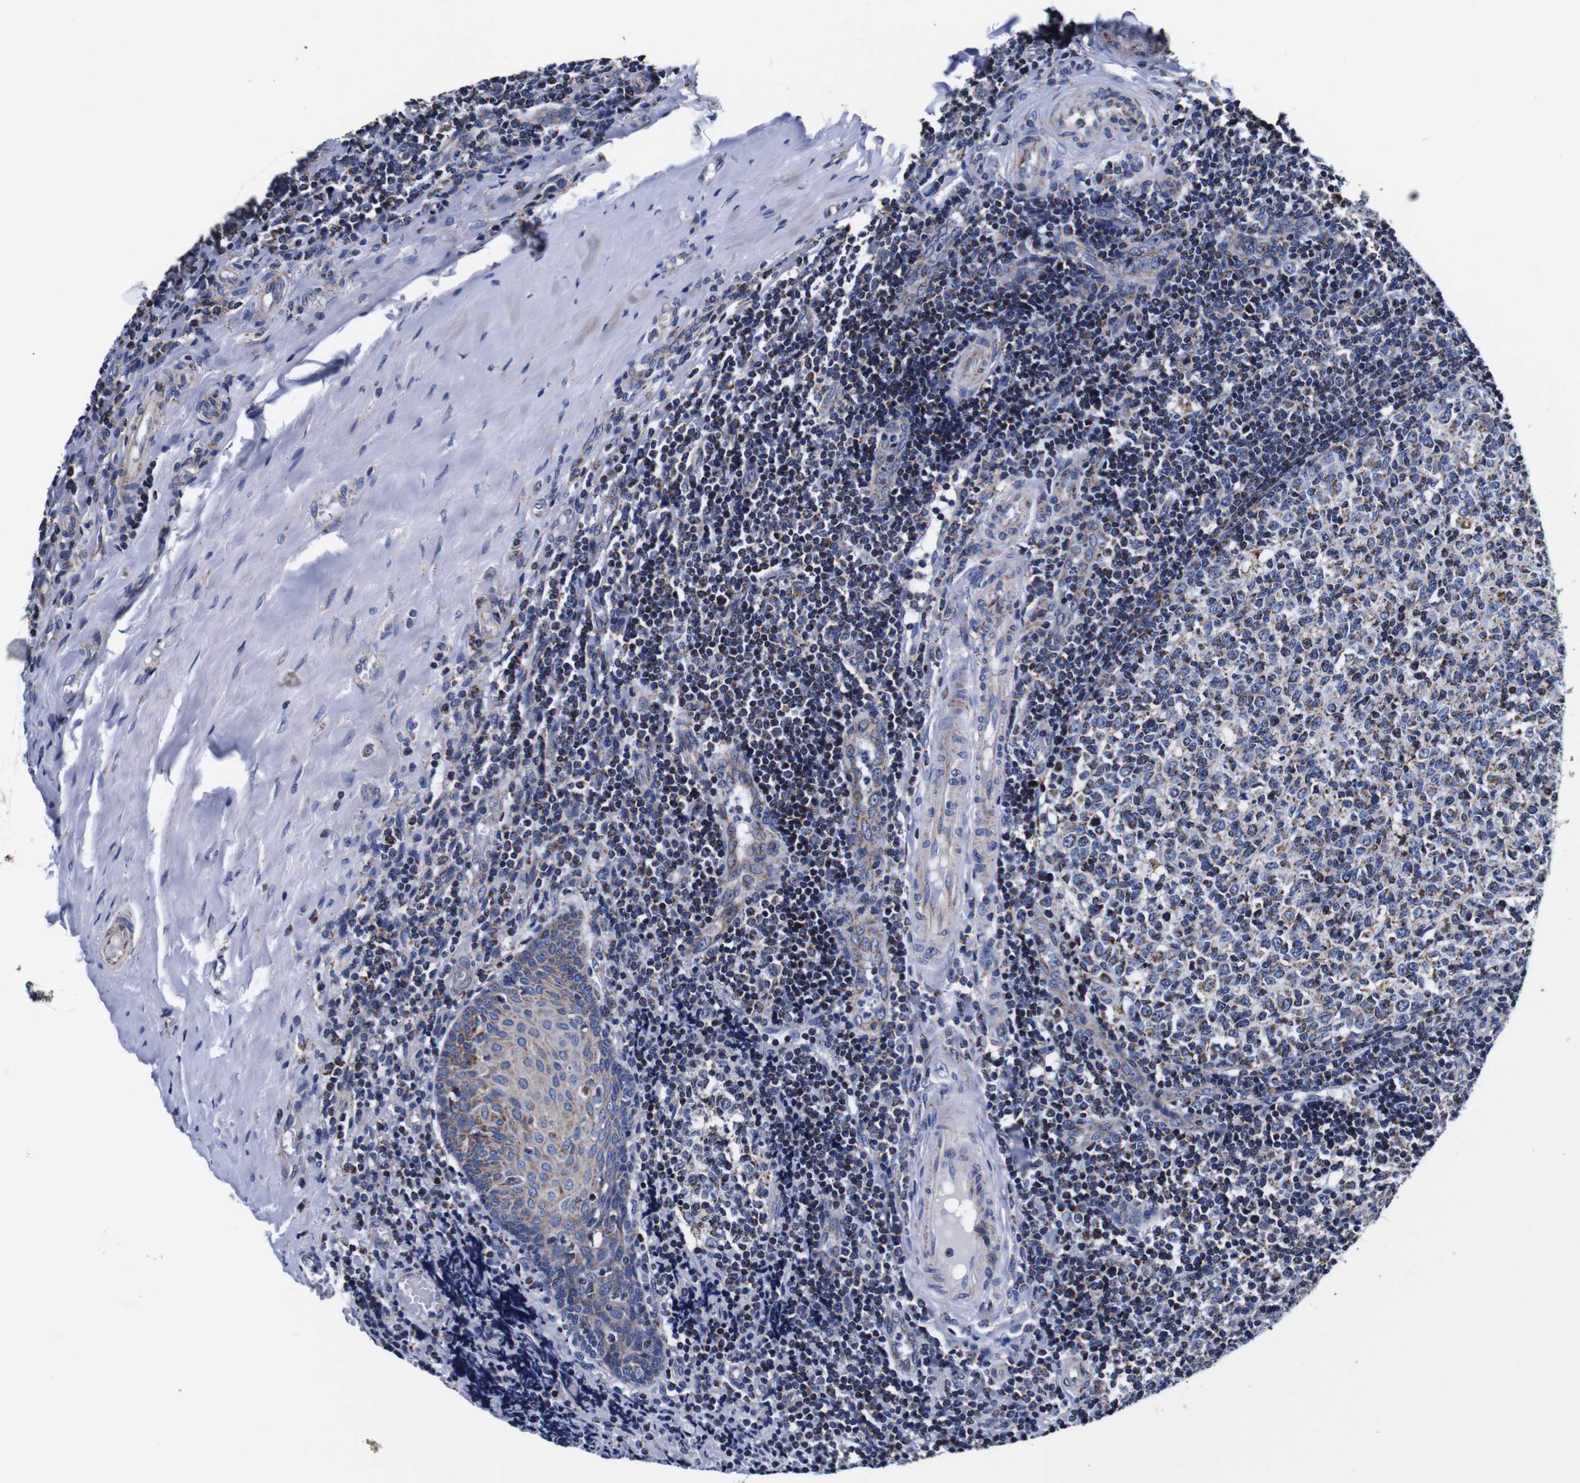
{"staining": {"intensity": "moderate", "quantity": "<25%", "location": "cytoplasmic/membranous"}, "tissue": "tonsil", "cell_type": "Germinal center cells", "image_type": "normal", "snomed": [{"axis": "morphology", "description": "Normal tissue, NOS"}, {"axis": "topography", "description": "Tonsil"}], "caption": "A brown stain highlights moderate cytoplasmic/membranous staining of a protein in germinal center cells of benign human tonsil. The staining was performed using DAB (3,3'-diaminobenzidine), with brown indicating positive protein expression. Nuclei are stained blue with hematoxylin.", "gene": "FKBP9", "patient": {"sex": "female", "age": 19}}